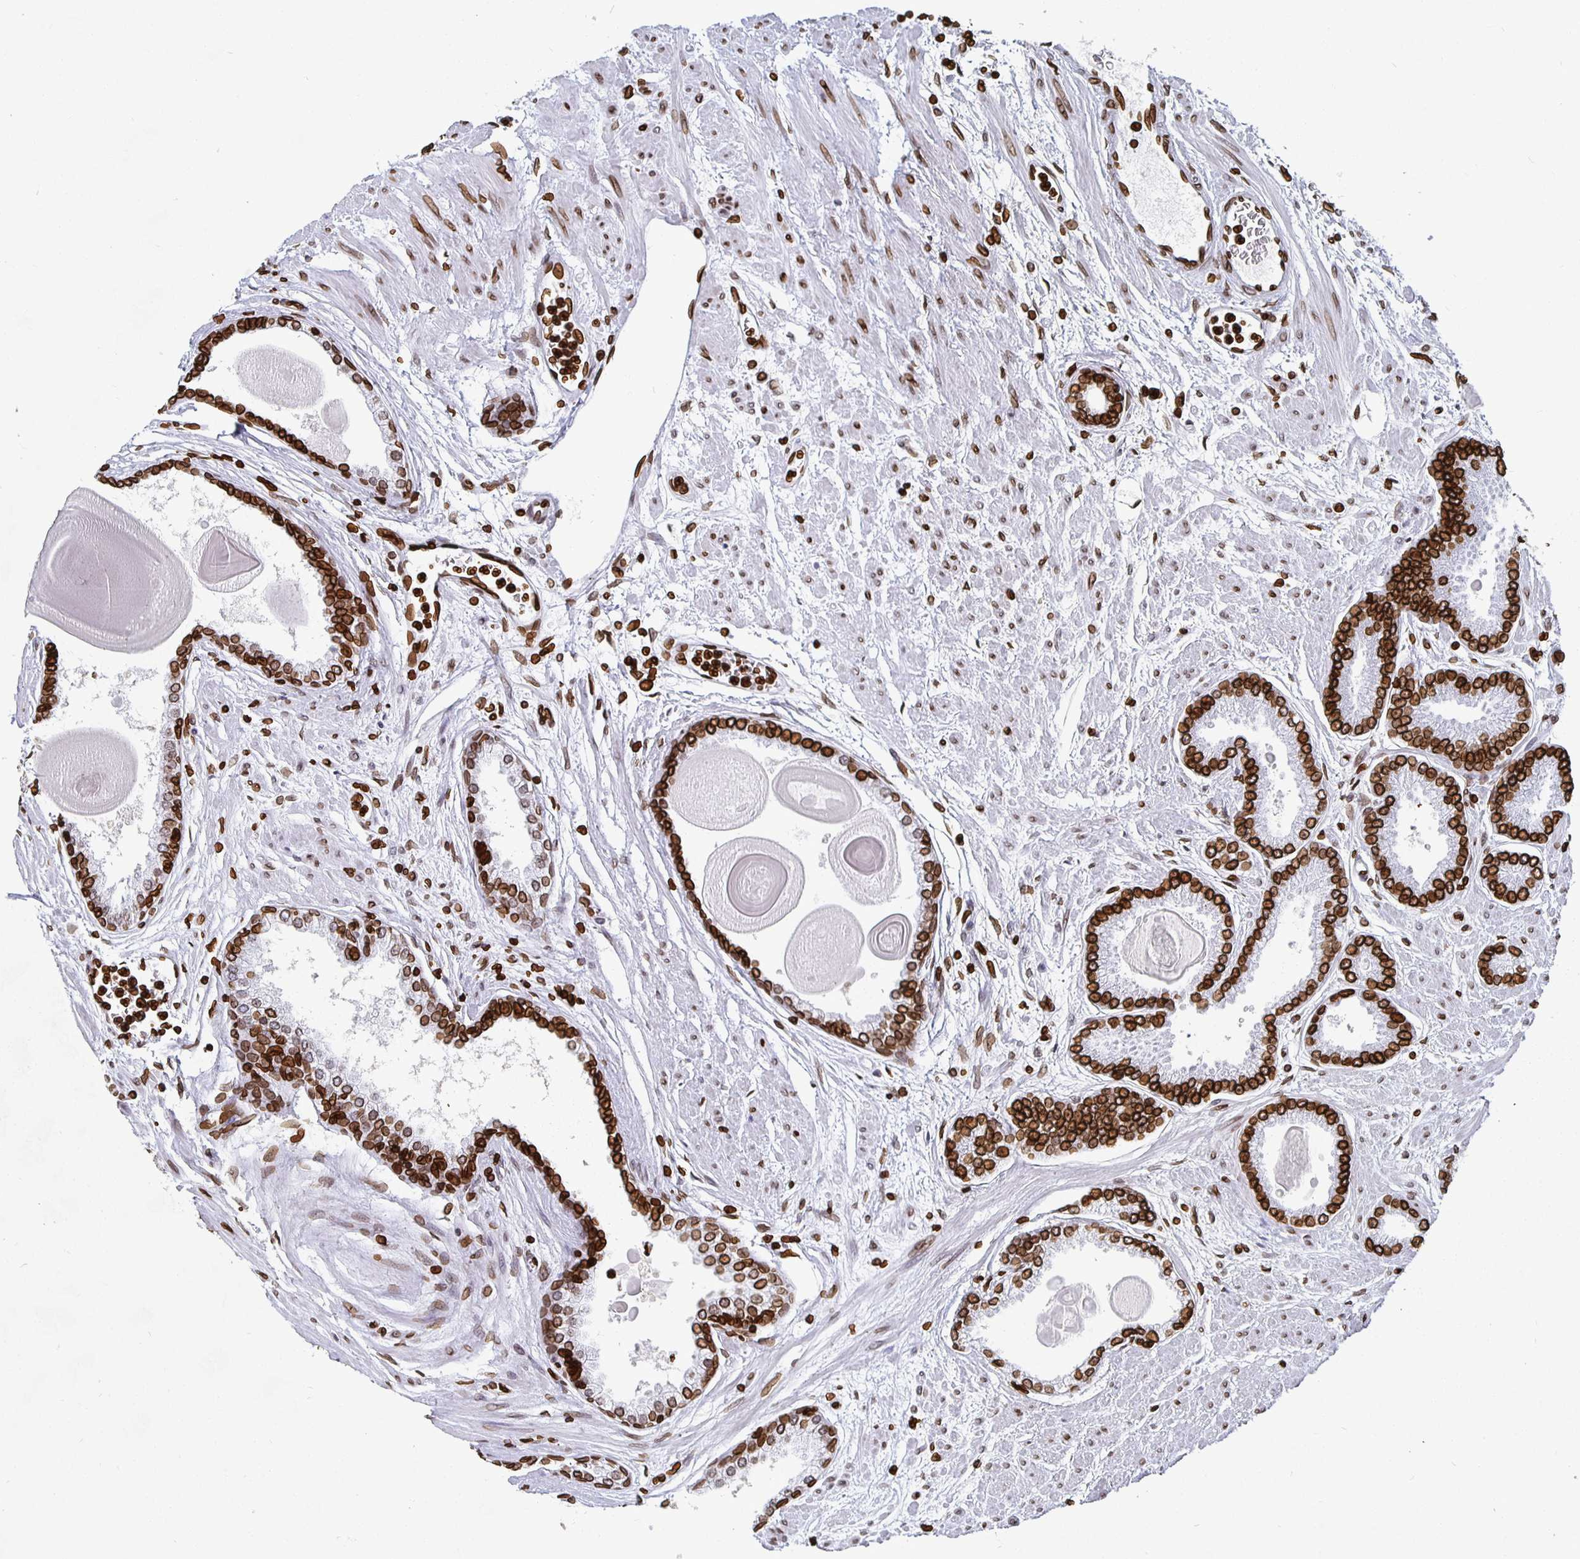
{"staining": {"intensity": "strong", "quantity": ">75%", "location": "cytoplasmic/membranous,nuclear"}, "tissue": "prostate cancer", "cell_type": "Tumor cells", "image_type": "cancer", "snomed": [{"axis": "morphology", "description": "Adenocarcinoma, Low grade"}, {"axis": "topography", "description": "Prostate"}], "caption": "High-power microscopy captured an immunohistochemistry (IHC) histopathology image of low-grade adenocarcinoma (prostate), revealing strong cytoplasmic/membranous and nuclear expression in approximately >75% of tumor cells.", "gene": "LMNB1", "patient": {"sex": "male", "age": 67}}